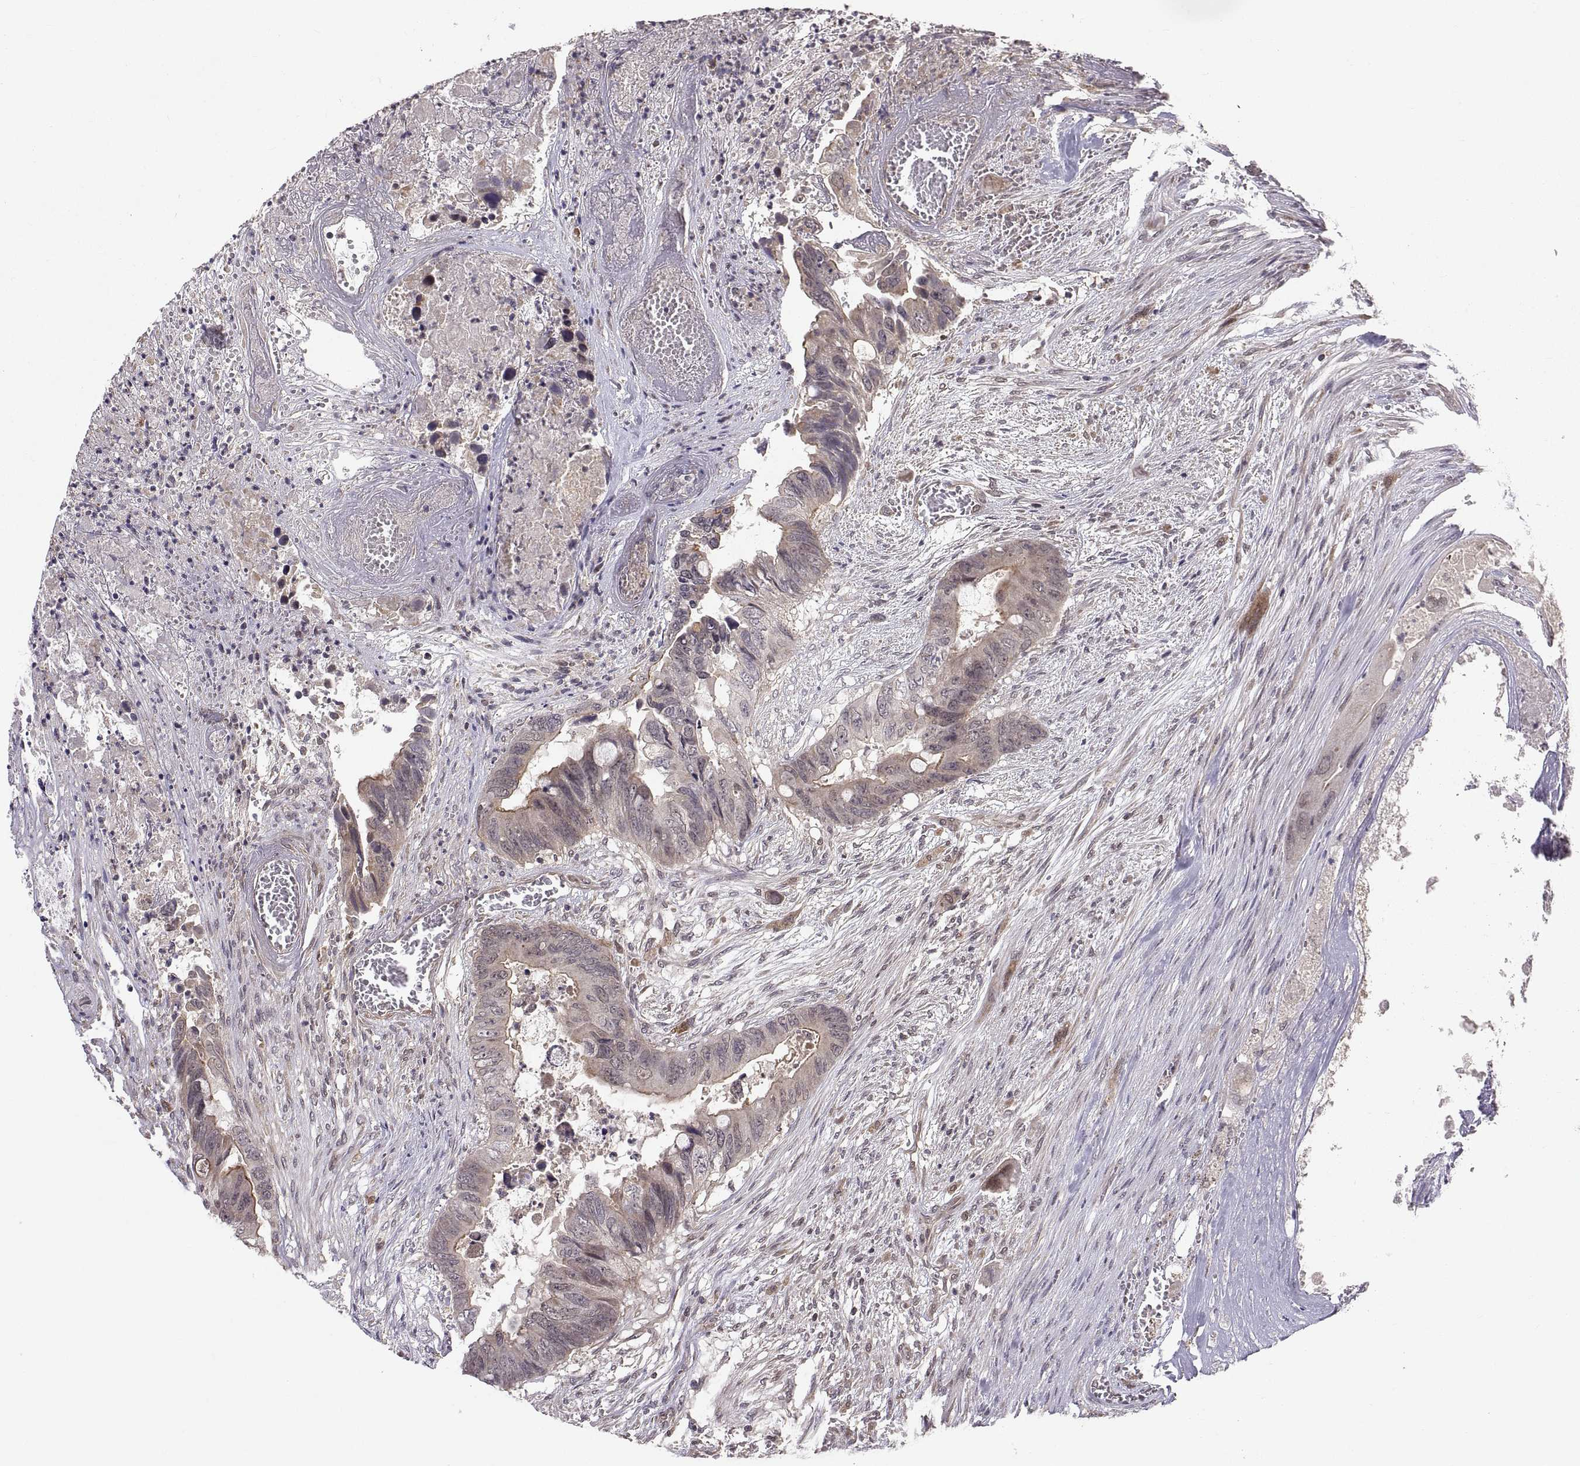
{"staining": {"intensity": "strong", "quantity": "<25%", "location": "cytoplasmic/membranous"}, "tissue": "colorectal cancer", "cell_type": "Tumor cells", "image_type": "cancer", "snomed": [{"axis": "morphology", "description": "Adenocarcinoma, NOS"}, {"axis": "topography", "description": "Rectum"}], "caption": "Immunohistochemical staining of adenocarcinoma (colorectal) demonstrates medium levels of strong cytoplasmic/membranous protein positivity in about <25% of tumor cells. (DAB (3,3'-diaminobenzidine) = brown stain, brightfield microscopy at high magnification).", "gene": "ABL2", "patient": {"sex": "male", "age": 63}}